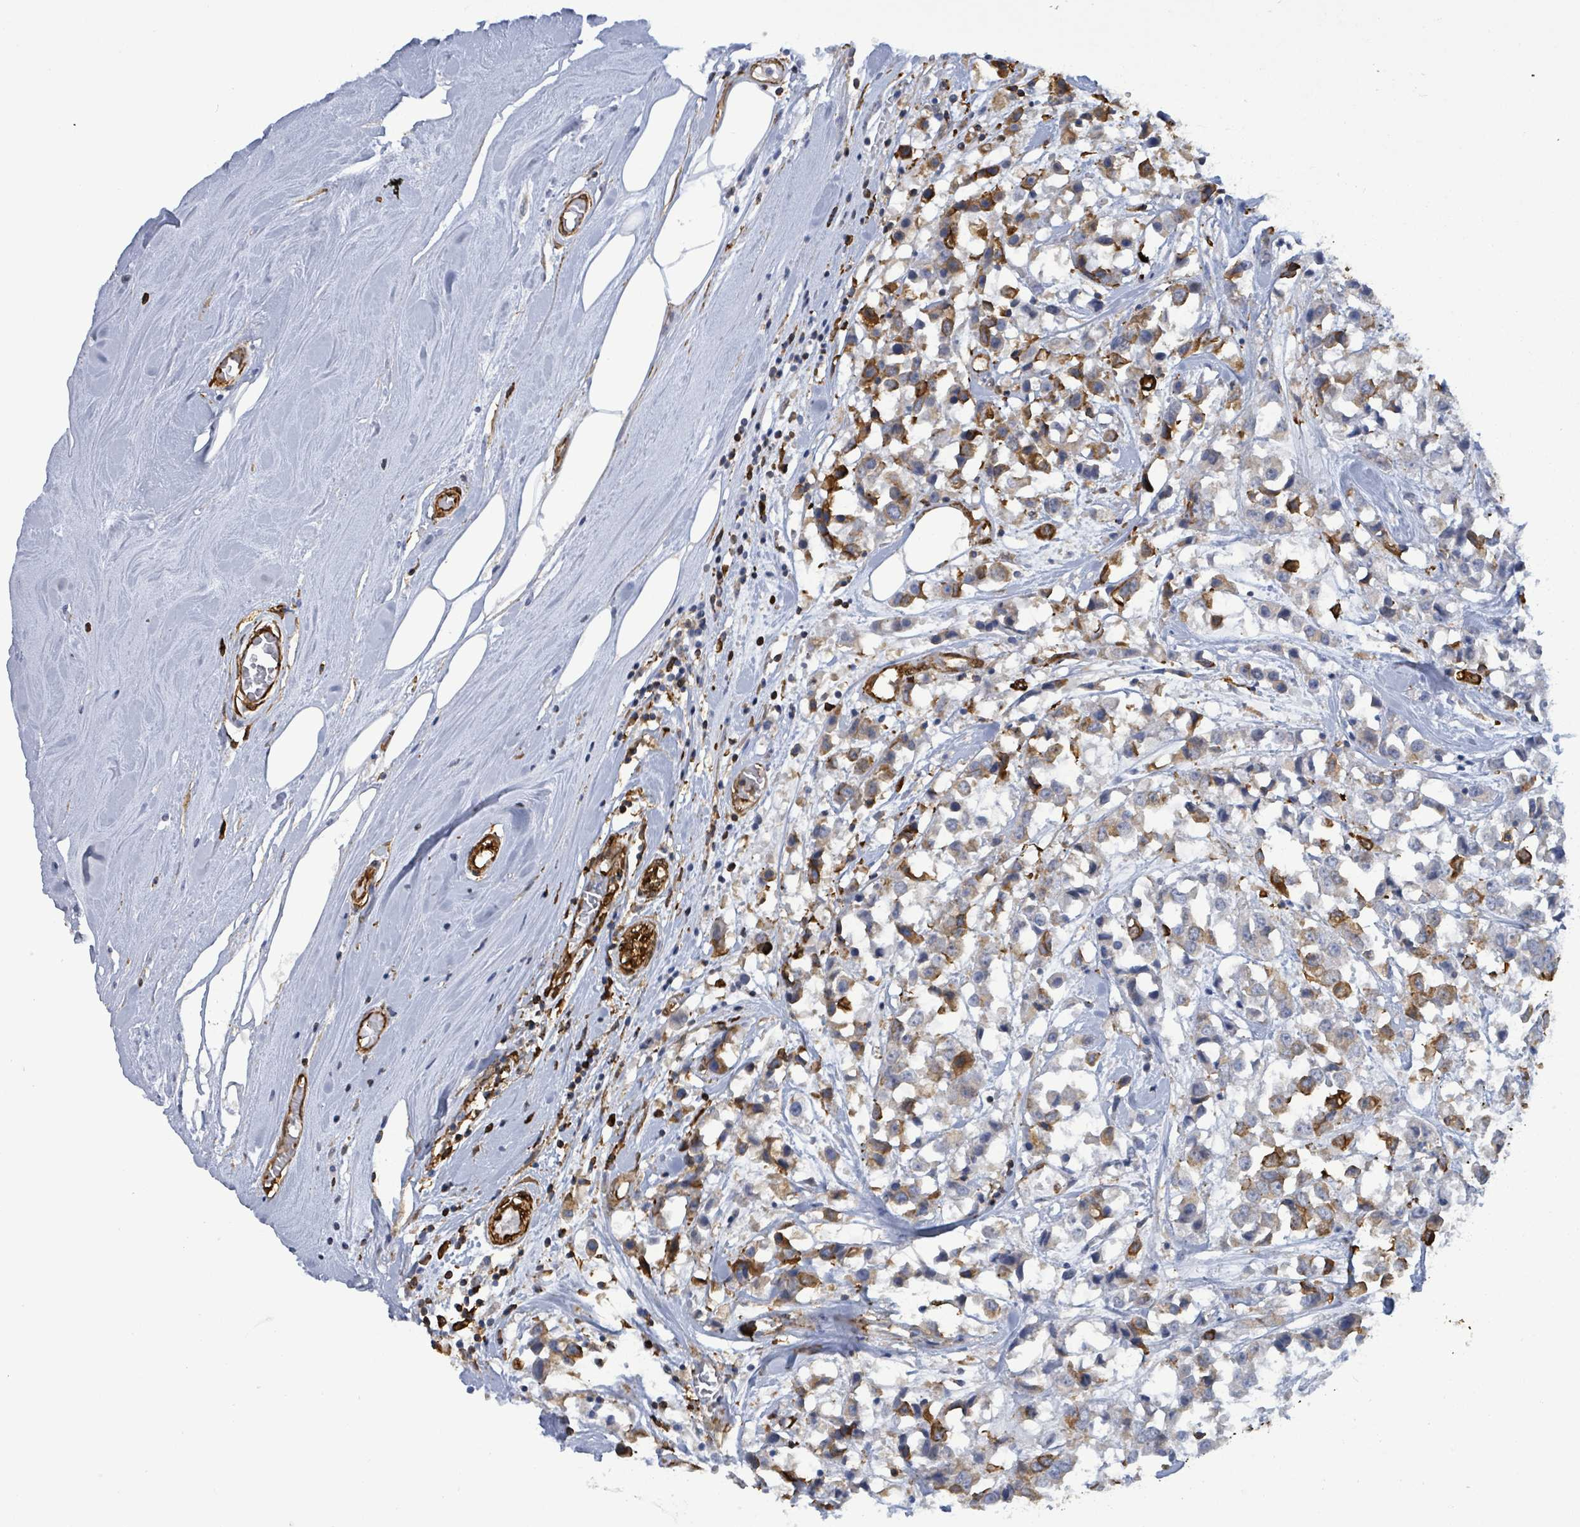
{"staining": {"intensity": "strong", "quantity": "25%-75%", "location": "cytoplasmic/membranous"}, "tissue": "breast cancer", "cell_type": "Tumor cells", "image_type": "cancer", "snomed": [{"axis": "morphology", "description": "Duct carcinoma"}, {"axis": "topography", "description": "Breast"}], "caption": "Breast cancer (invasive ductal carcinoma) tissue shows strong cytoplasmic/membranous positivity in about 25%-75% of tumor cells, visualized by immunohistochemistry.", "gene": "PRKRIP1", "patient": {"sex": "female", "age": 61}}